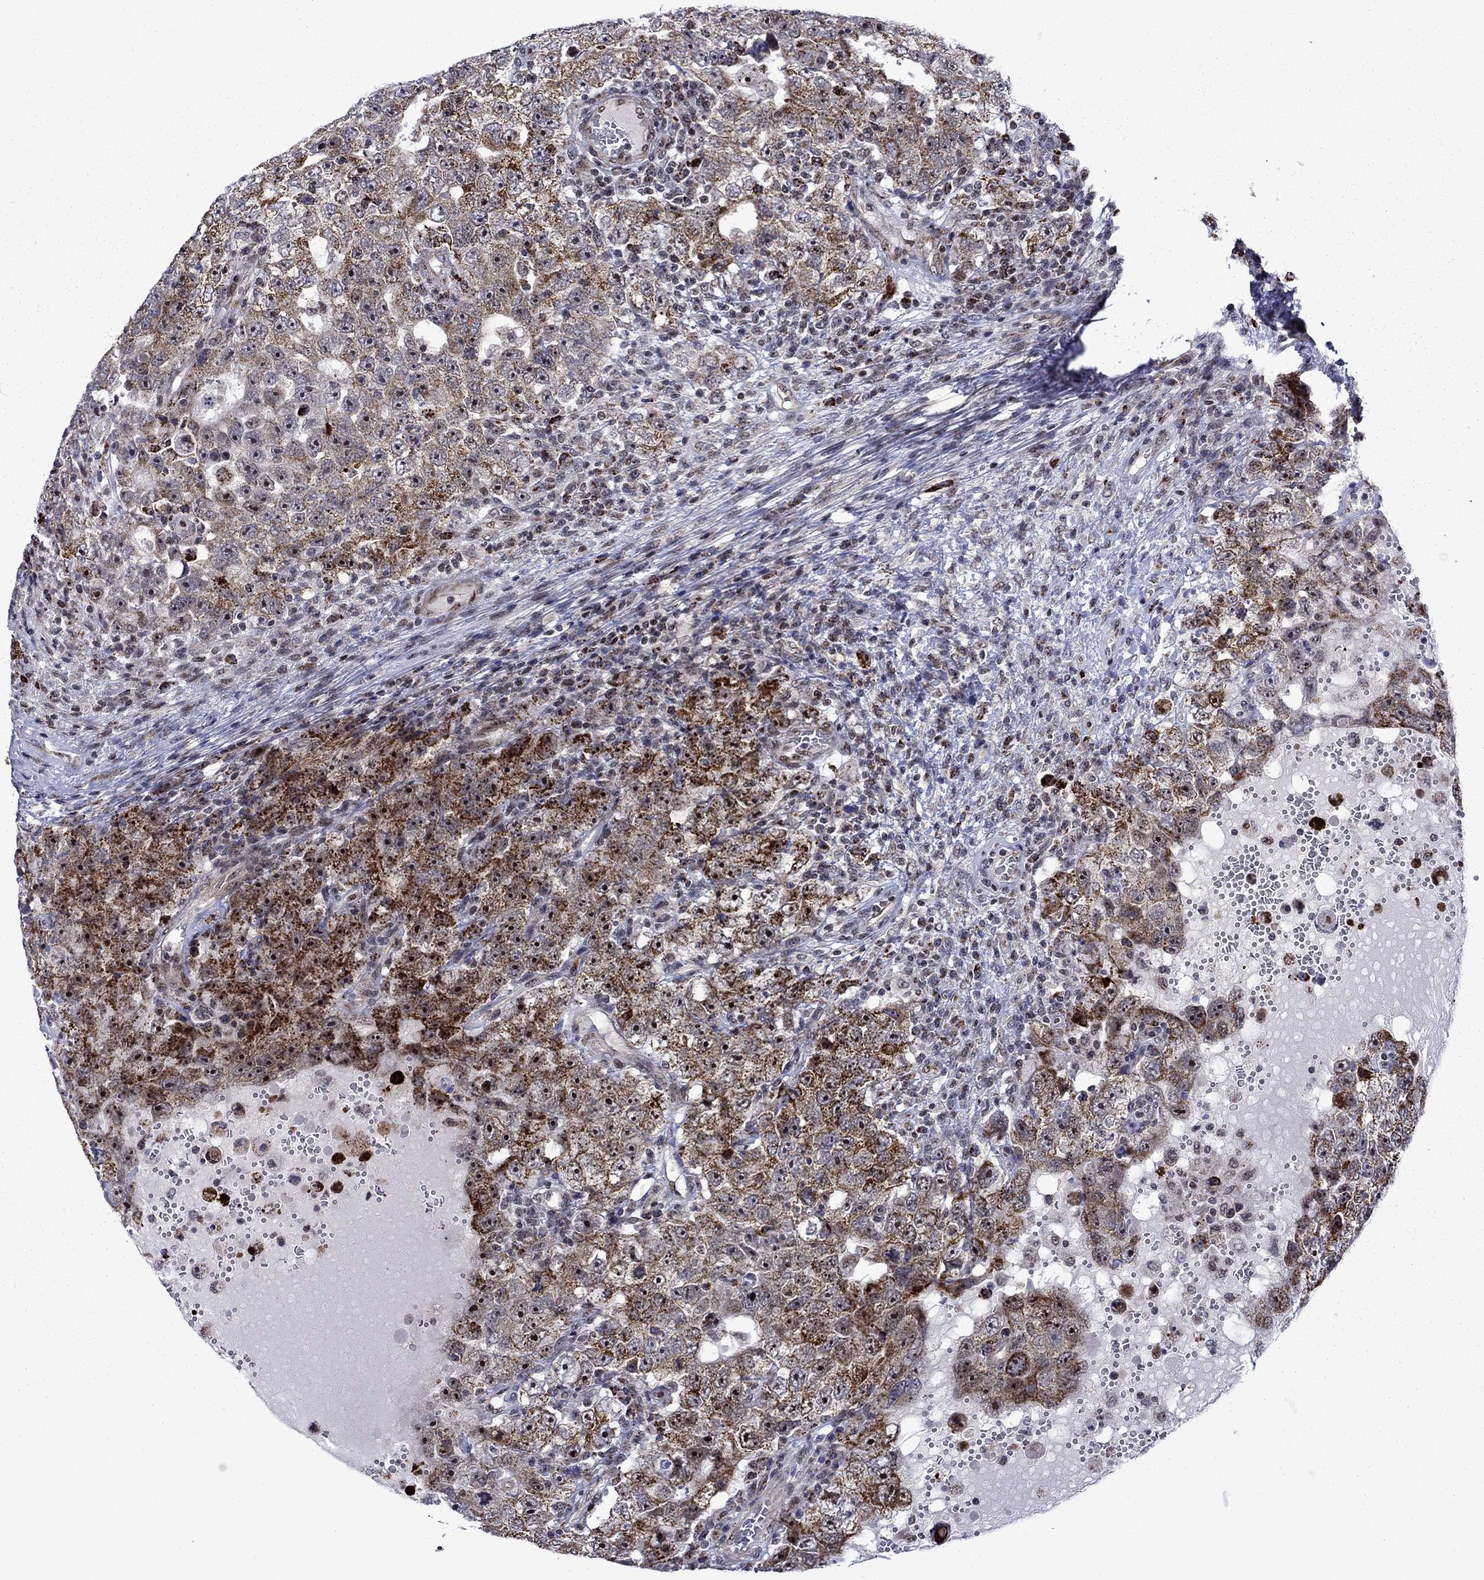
{"staining": {"intensity": "moderate", "quantity": ">75%", "location": "cytoplasmic/membranous"}, "tissue": "testis cancer", "cell_type": "Tumor cells", "image_type": "cancer", "snomed": [{"axis": "morphology", "description": "Carcinoma, Embryonal, NOS"}, {"axis": "topography", "description": "Testis"}], "caption": "A brown stain labels moderate cytoplasmic/membranous positivity of a protein in testis embryonal carcinoma tumor cells.", "gene": "SURF2", "patient": {"sex": "male", "age": 26}}